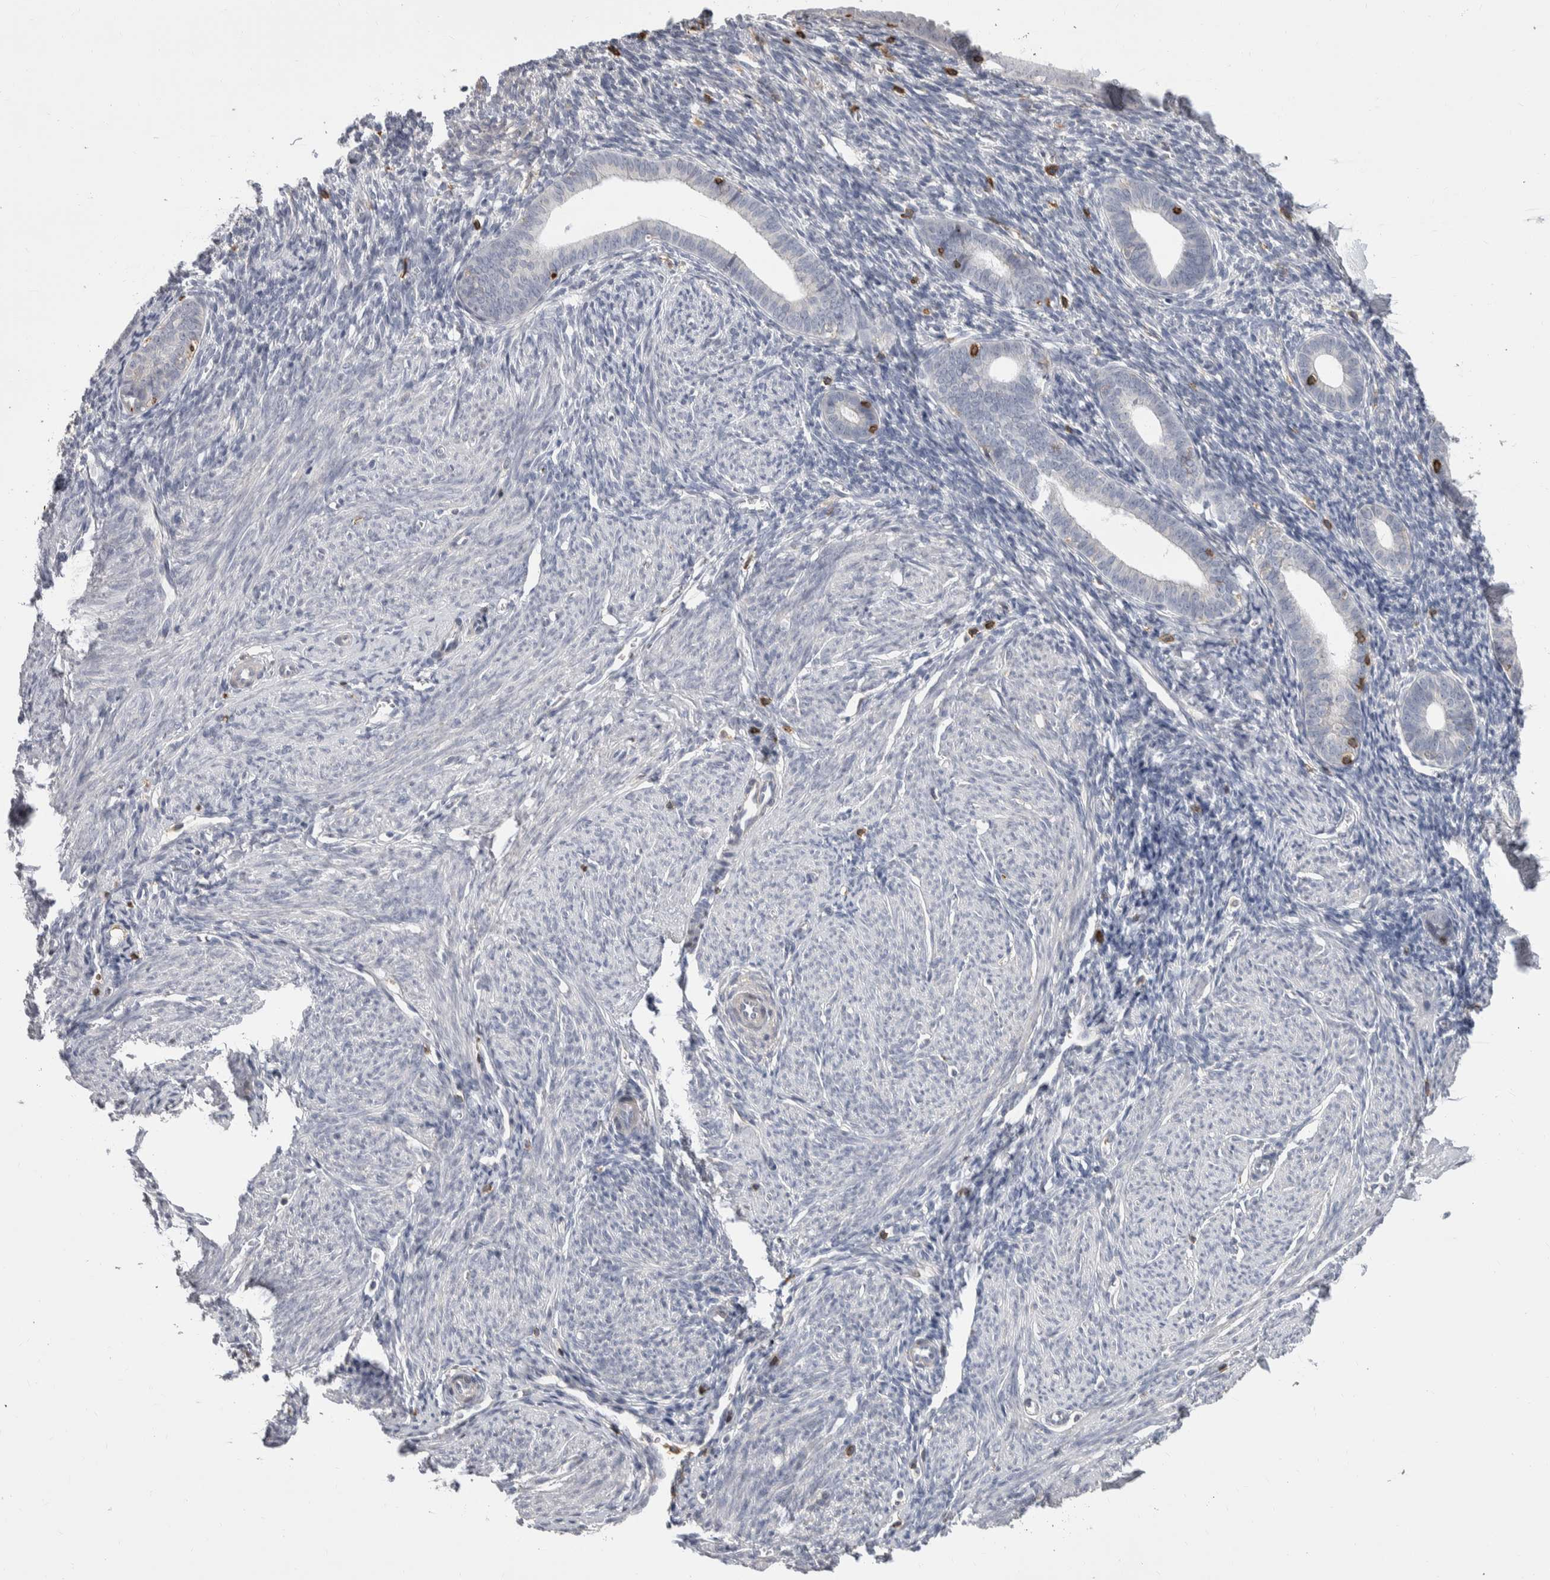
{"staining": {"intensity": "negative", "quantity": "none", "location": "none"}, "tissue": "endometrium", "cell_type": "Cells in endometrial stroma", "image_type": "normal", "snomed": [{"axis": "morphology", "description": "Normal tissue, NOS"}, {"axis": "morphology", "description": "Adenocarcinoma, NOS"}, {"axis": "topography", "description": "Endometrium"}], "caption": "An immunohistochemistry histopathology image of normal endometrium is shown. There is no staining in cells in endometrial stroma of endometrium.", "gene": "CEP295NL", "patient": {"sex": "female", "age": 57}}